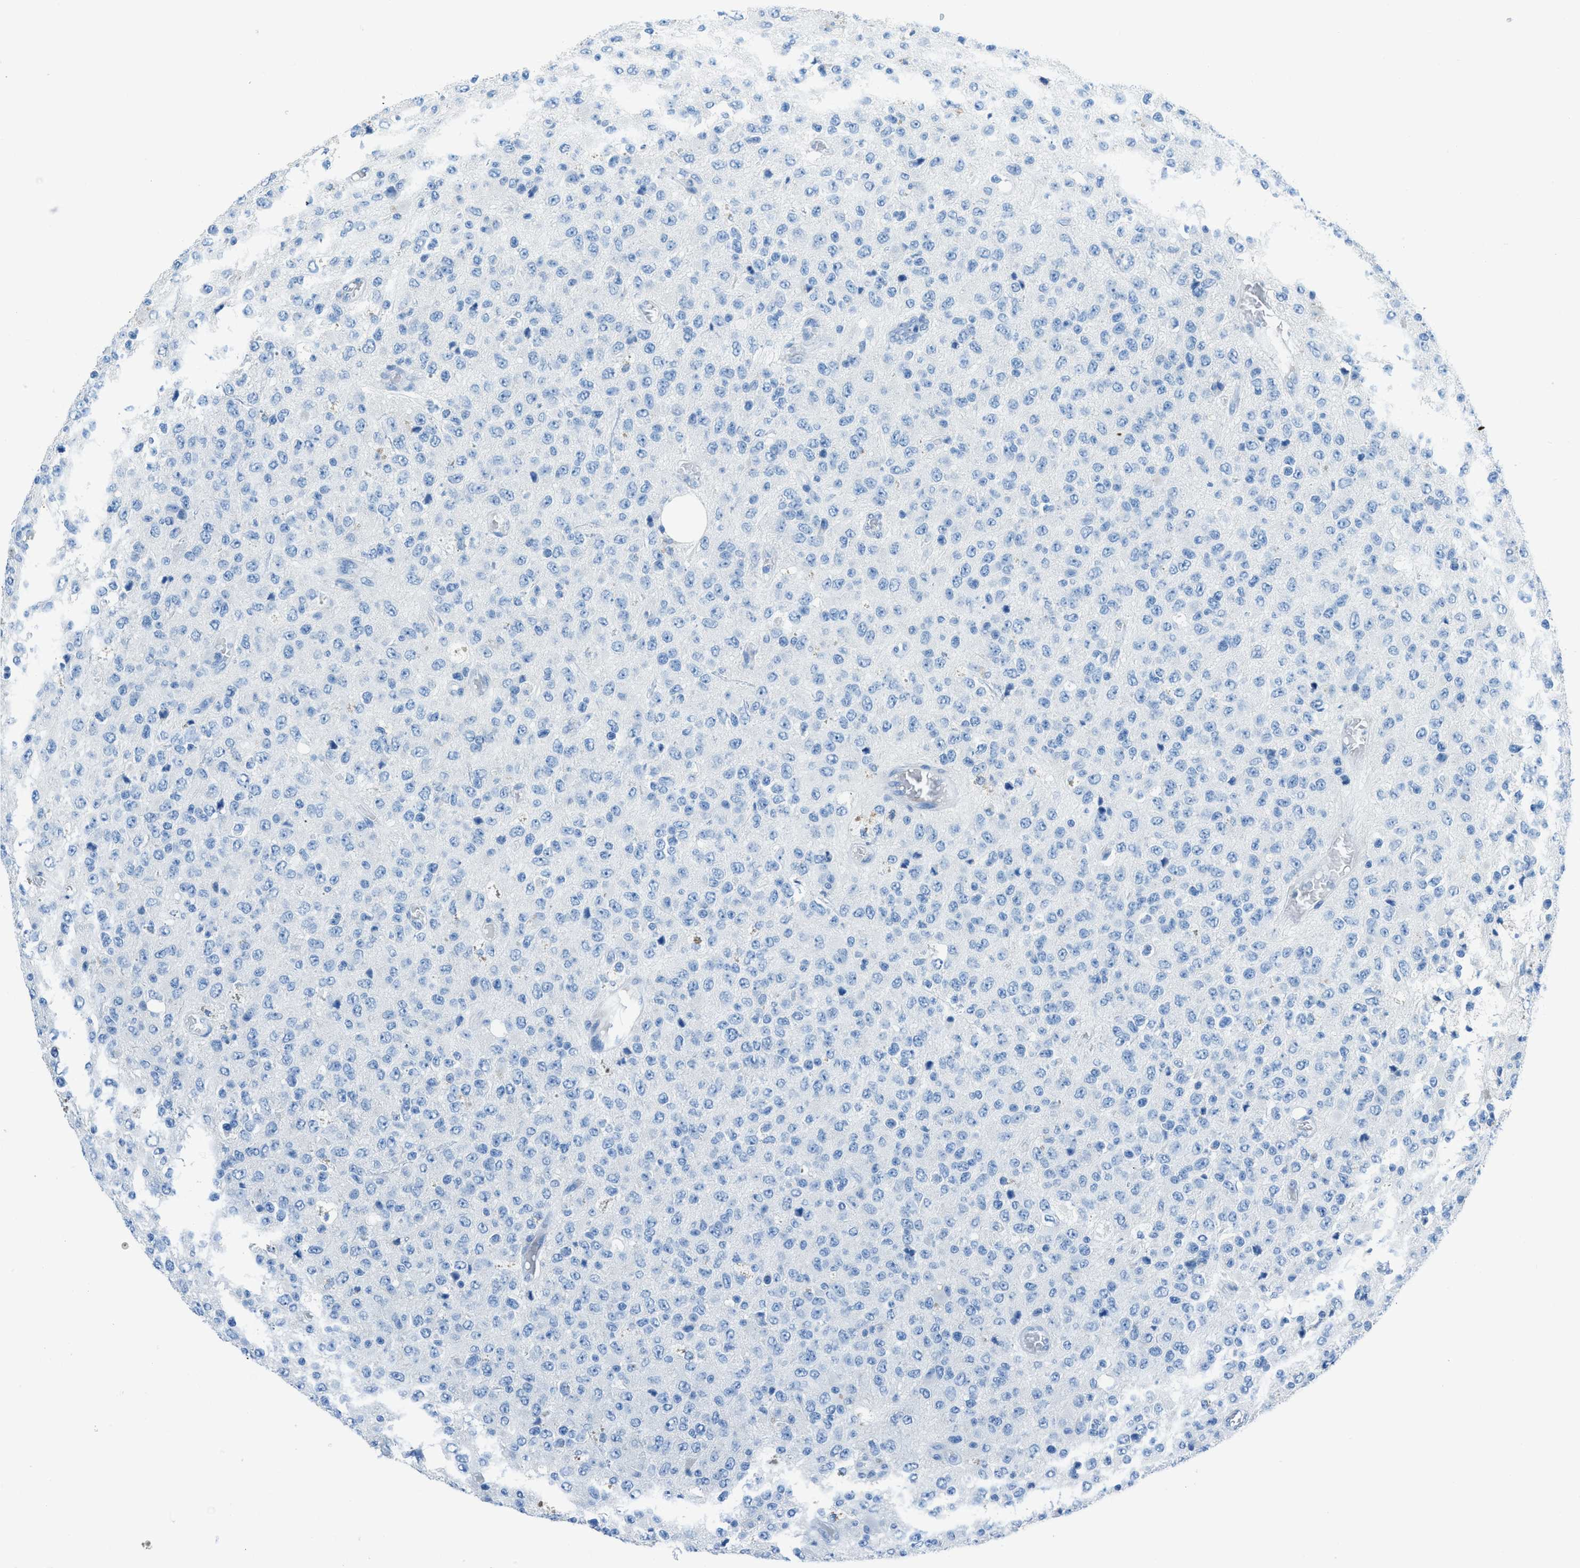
{"staining": {"intensity": "negative", "quantity": "none", "location": "none"}, "tissue": "glioma", "cell_type": "Tumor cells", "image_type": "cancer", "snomed": [{"axis": "morphology", "description": "Glioma, malignant, High grade"}, {"axis": "topography", "description": "pancreas cauda"}], "caption": "This is an immunohistochemistry histopathology image of malignant high-grade glioma. There is no expression in tumor cells.", "gene": "ACAN", "patient": {"sex": "male", "age": 60}}